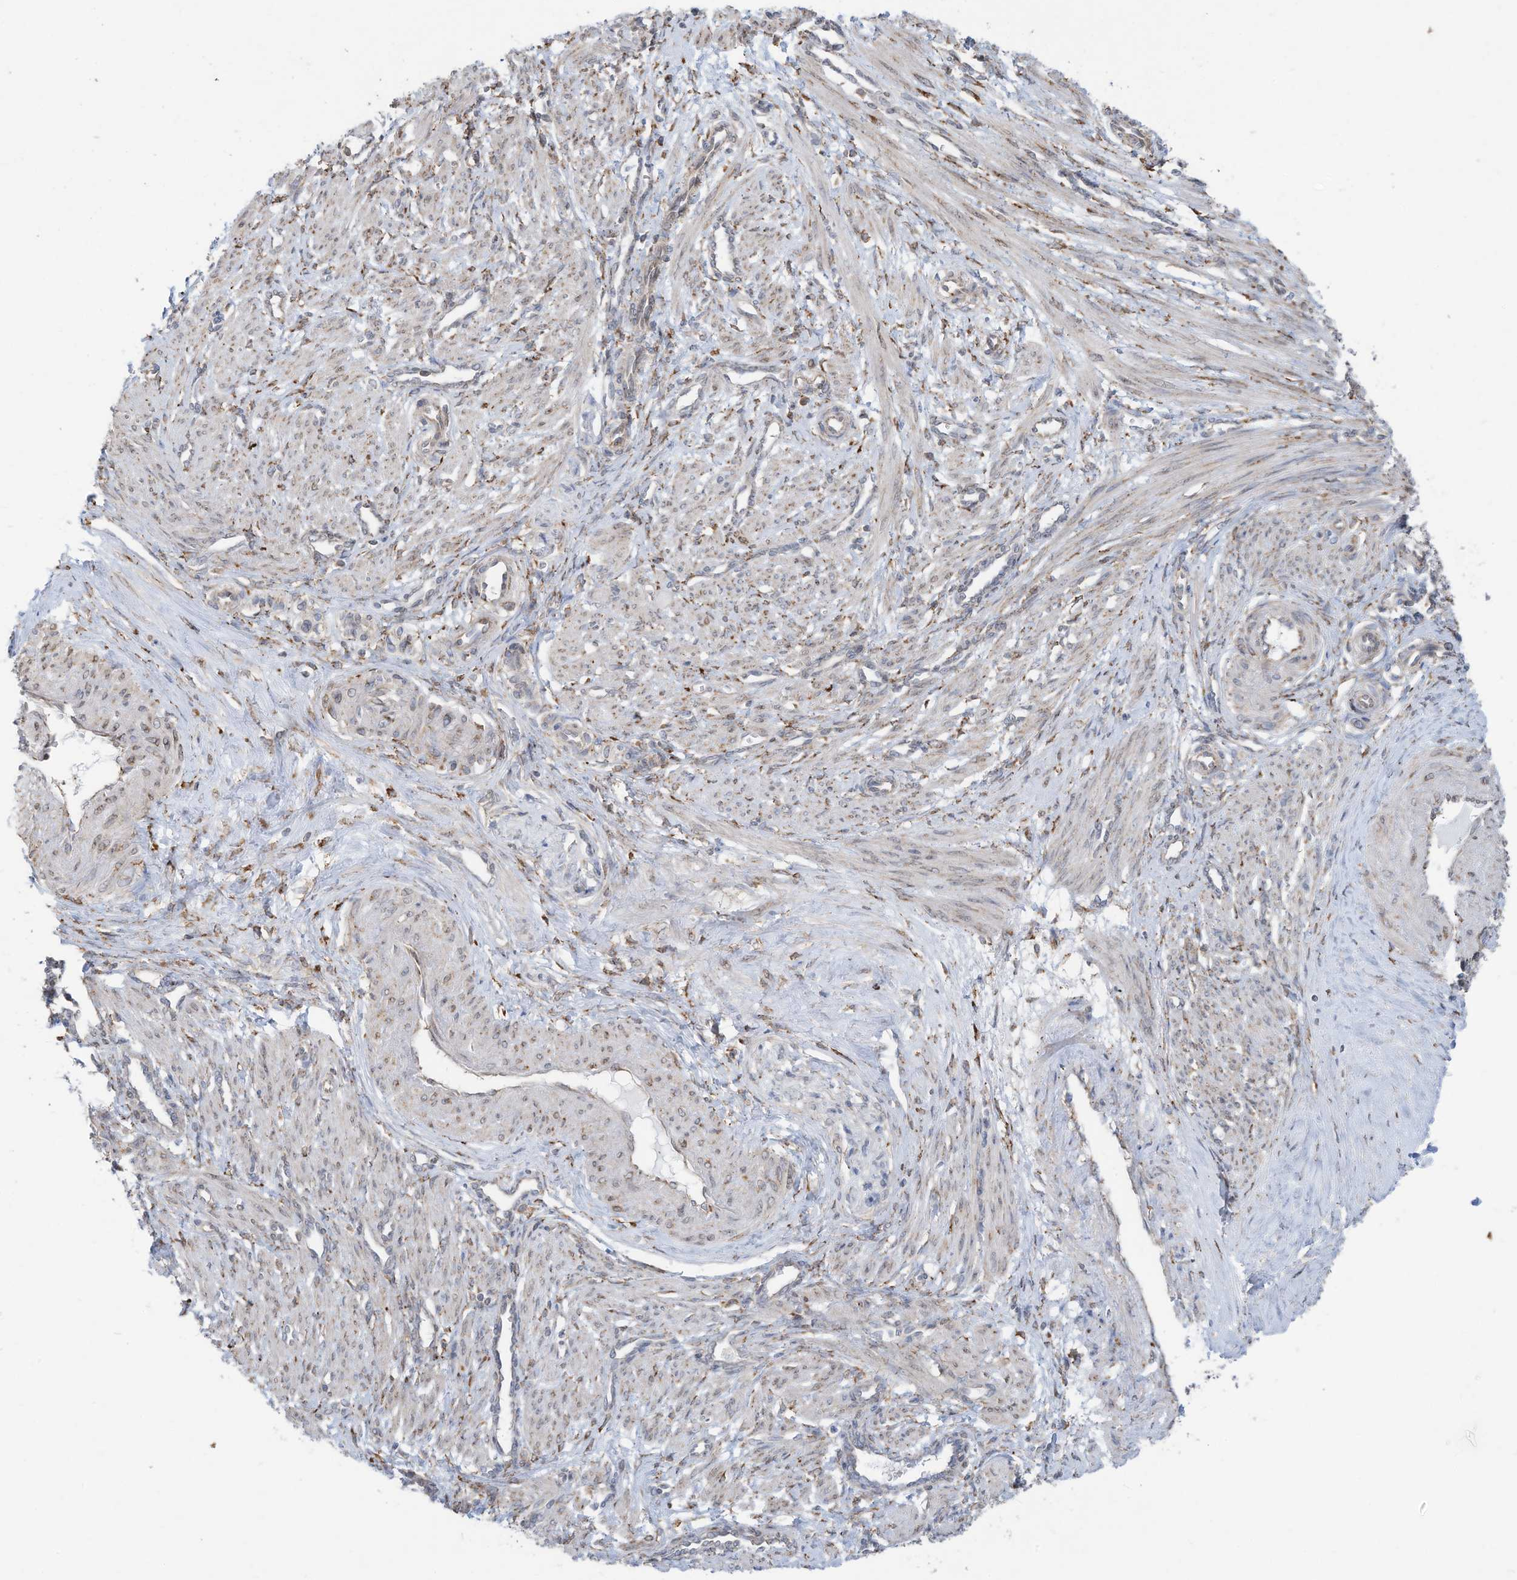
{"staining": {"intensity": "moderate", "quantity": "25%-75%", "location": "cytoplasmic/membranous,nuclear"}, "tissue": "smooth muscle", "cell_type": "Smooth muscle cells", "image_type": "normal", "snomed": [{"axis": "morphology", "description": "Normal tissue, NOS"}, {"axis": "topography", "description": "Endometrium"}], "caption": "Immunohistochemistry histopathology image of unremarkable smooth muscle: human smooth muscle stained using immunohistochemistry displays medium levels of moderate protein expression localized specifically in the cytoplasmic/membranous,nuclear of smooth muscle cells, appearing as a cytoplasmic/membranous,nuclear brown color.", "gene": "ZNF354C", "patient": {"sex": "female", "age": 33}}